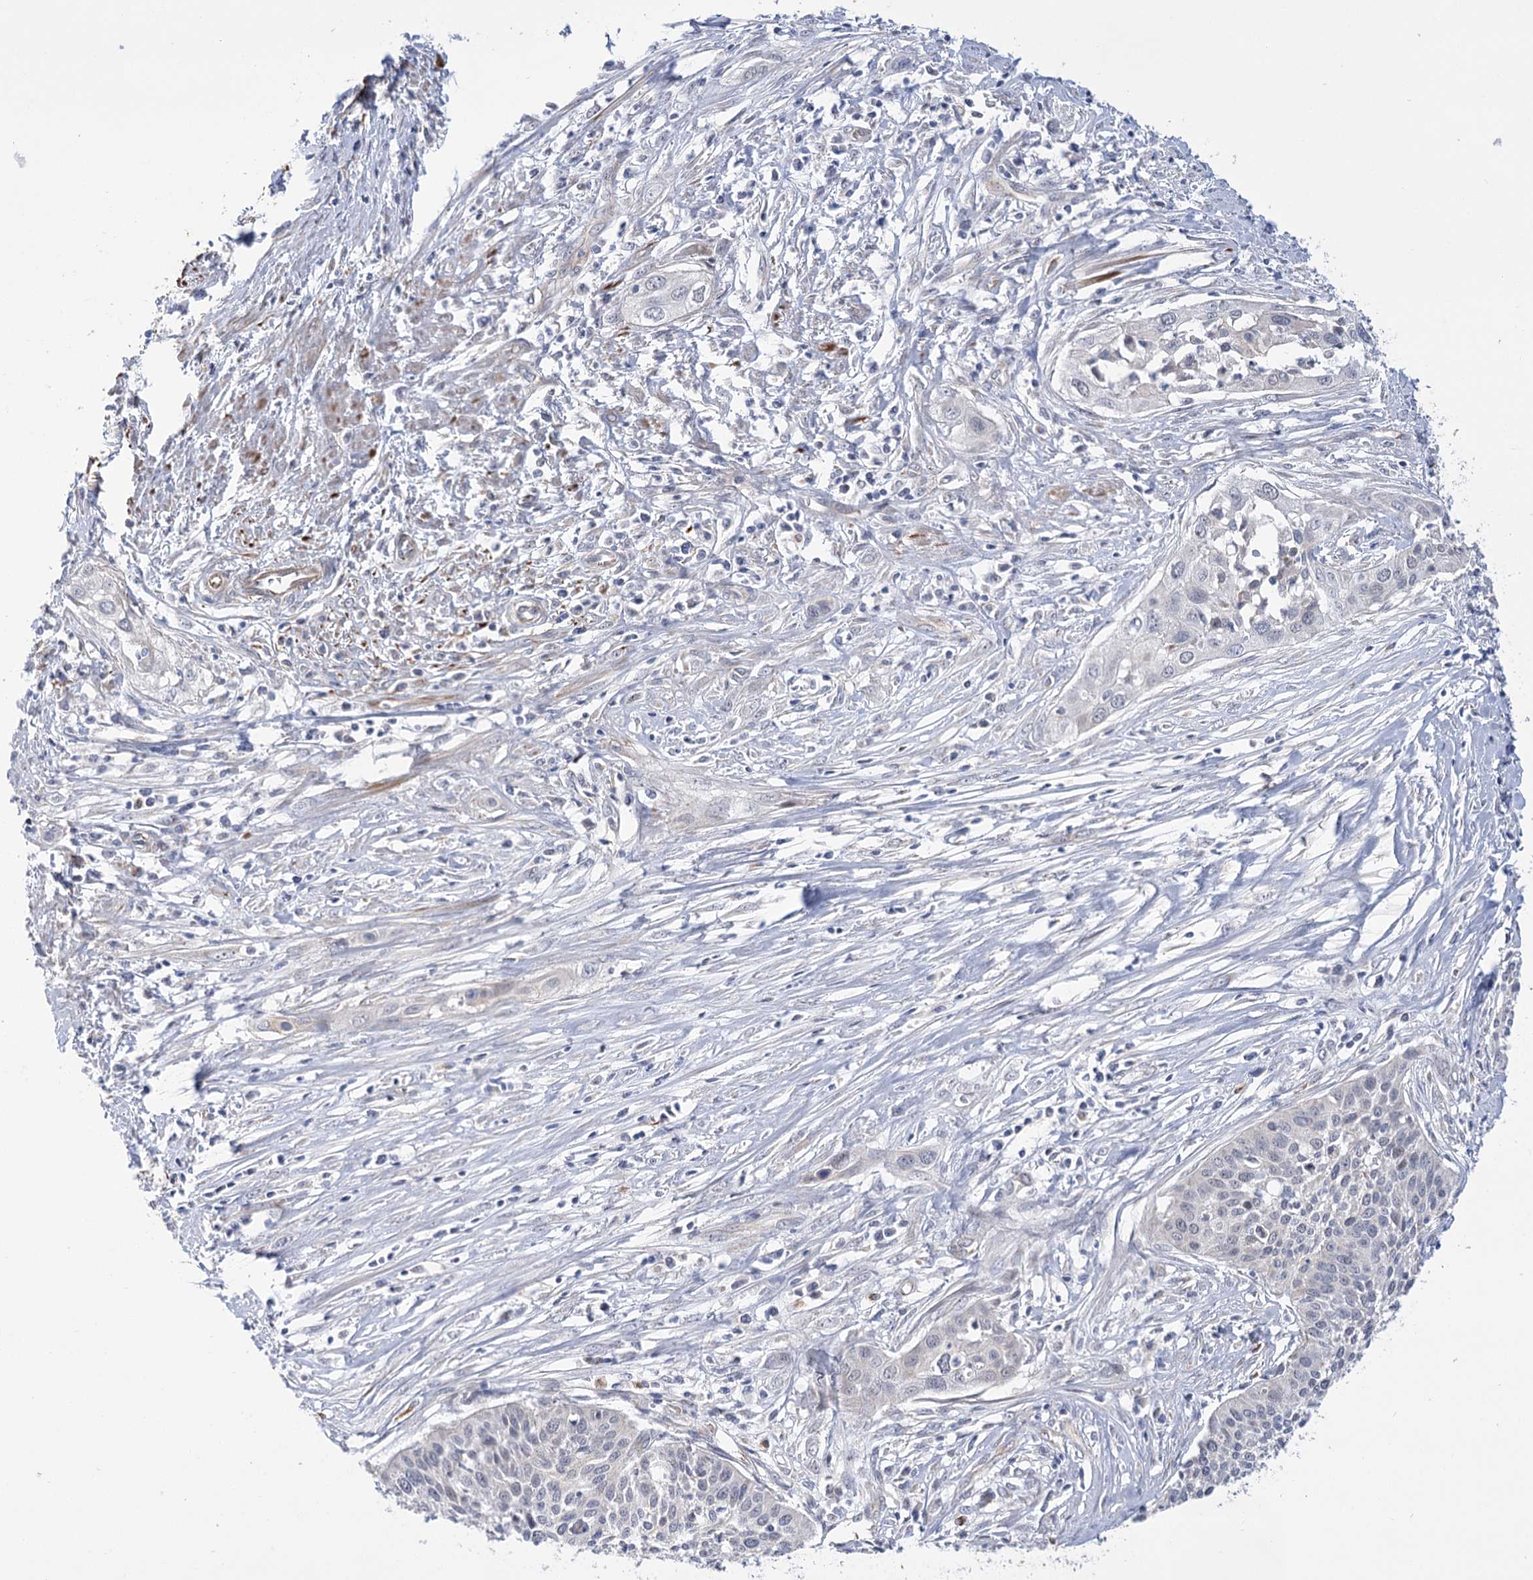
{"staining": {"intensity": "negative", "quantity": "none", "location": "none"}, "tissue": "cervical cancer", "cell_type": "Tumor cells", "image_type": "cancer", "snomed": [{"axis": "morphology", "description": "Squamous cell carcinoma, NOS"}, {"axis": "topography", "description": "Cervix"}], "caption": "This histopathology image is of cervical squamous cell carcinoma stained with IHC to label a protein in brown with the nuclei are counter-stained blue. There is no positivity in tumor cells.", "gene": "ECHDC3", "patient": {"sex": "female", "age": 34}}